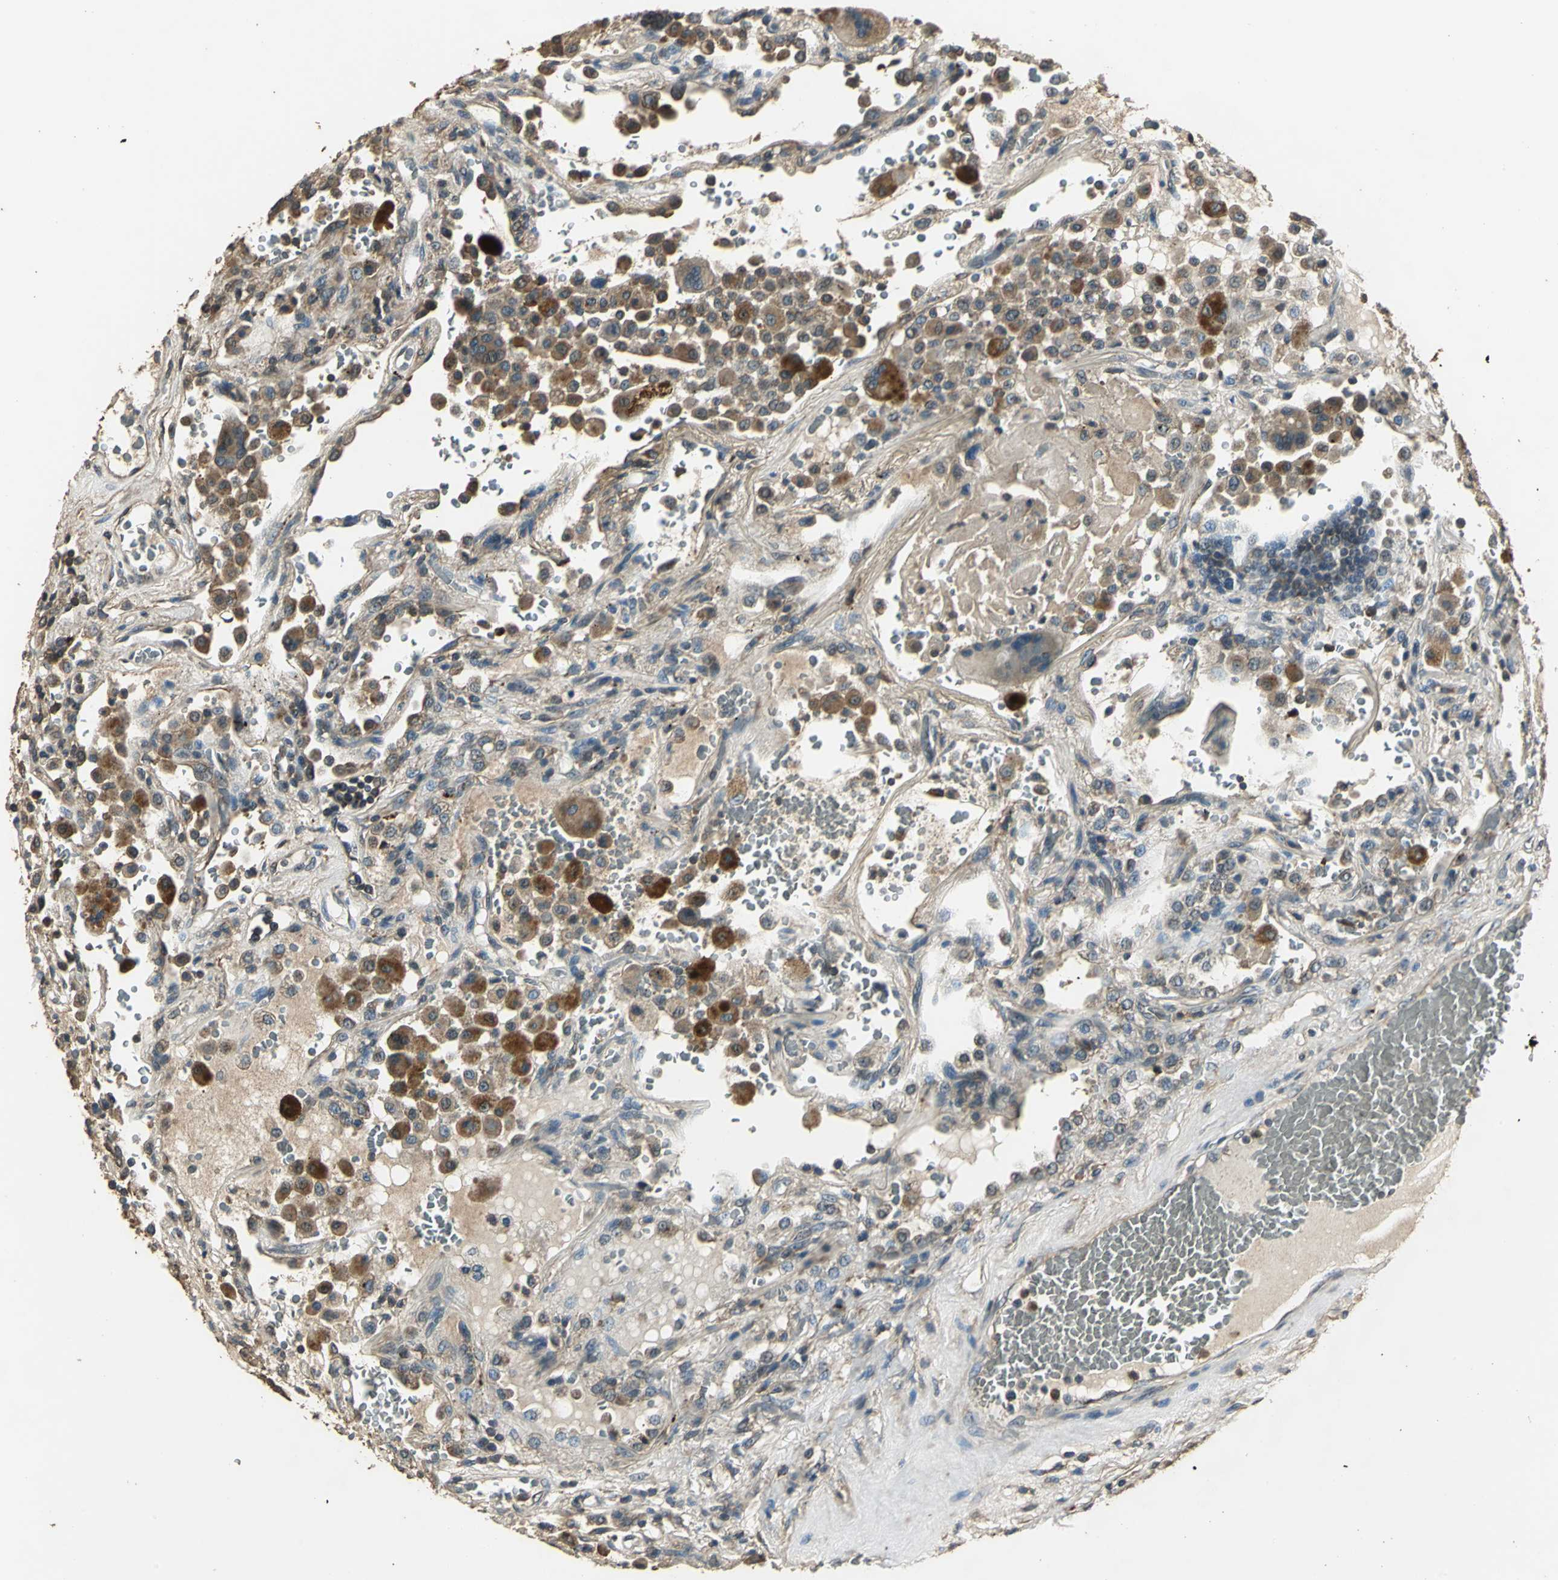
{"staining": {"intensity": "moderate", "quantity": "25%-75%", "location": "cytoplasmic/membranous"}, "tissue": "lung cancer", "cell_type": "Tumor cells", "image_type": "cancer", "snomed": [{"axis": "morphology", "description": "Squamous cell carcinoma, NOS"}, {"axis": "topography", "description": "Lung"}], "caption": "The histopathology image demonstrates a brown stain indicating the presence of a protein in the cytoplasmic/membranous of tumor cells in lung cancer (squamous cell carcinoma). (DAB (3,3'-diaminobenzidine) IHC with brightfield microscopy, high magnification).", "gene": "TMPRSS4", "patient": {"sex": "male", "age": 57}}